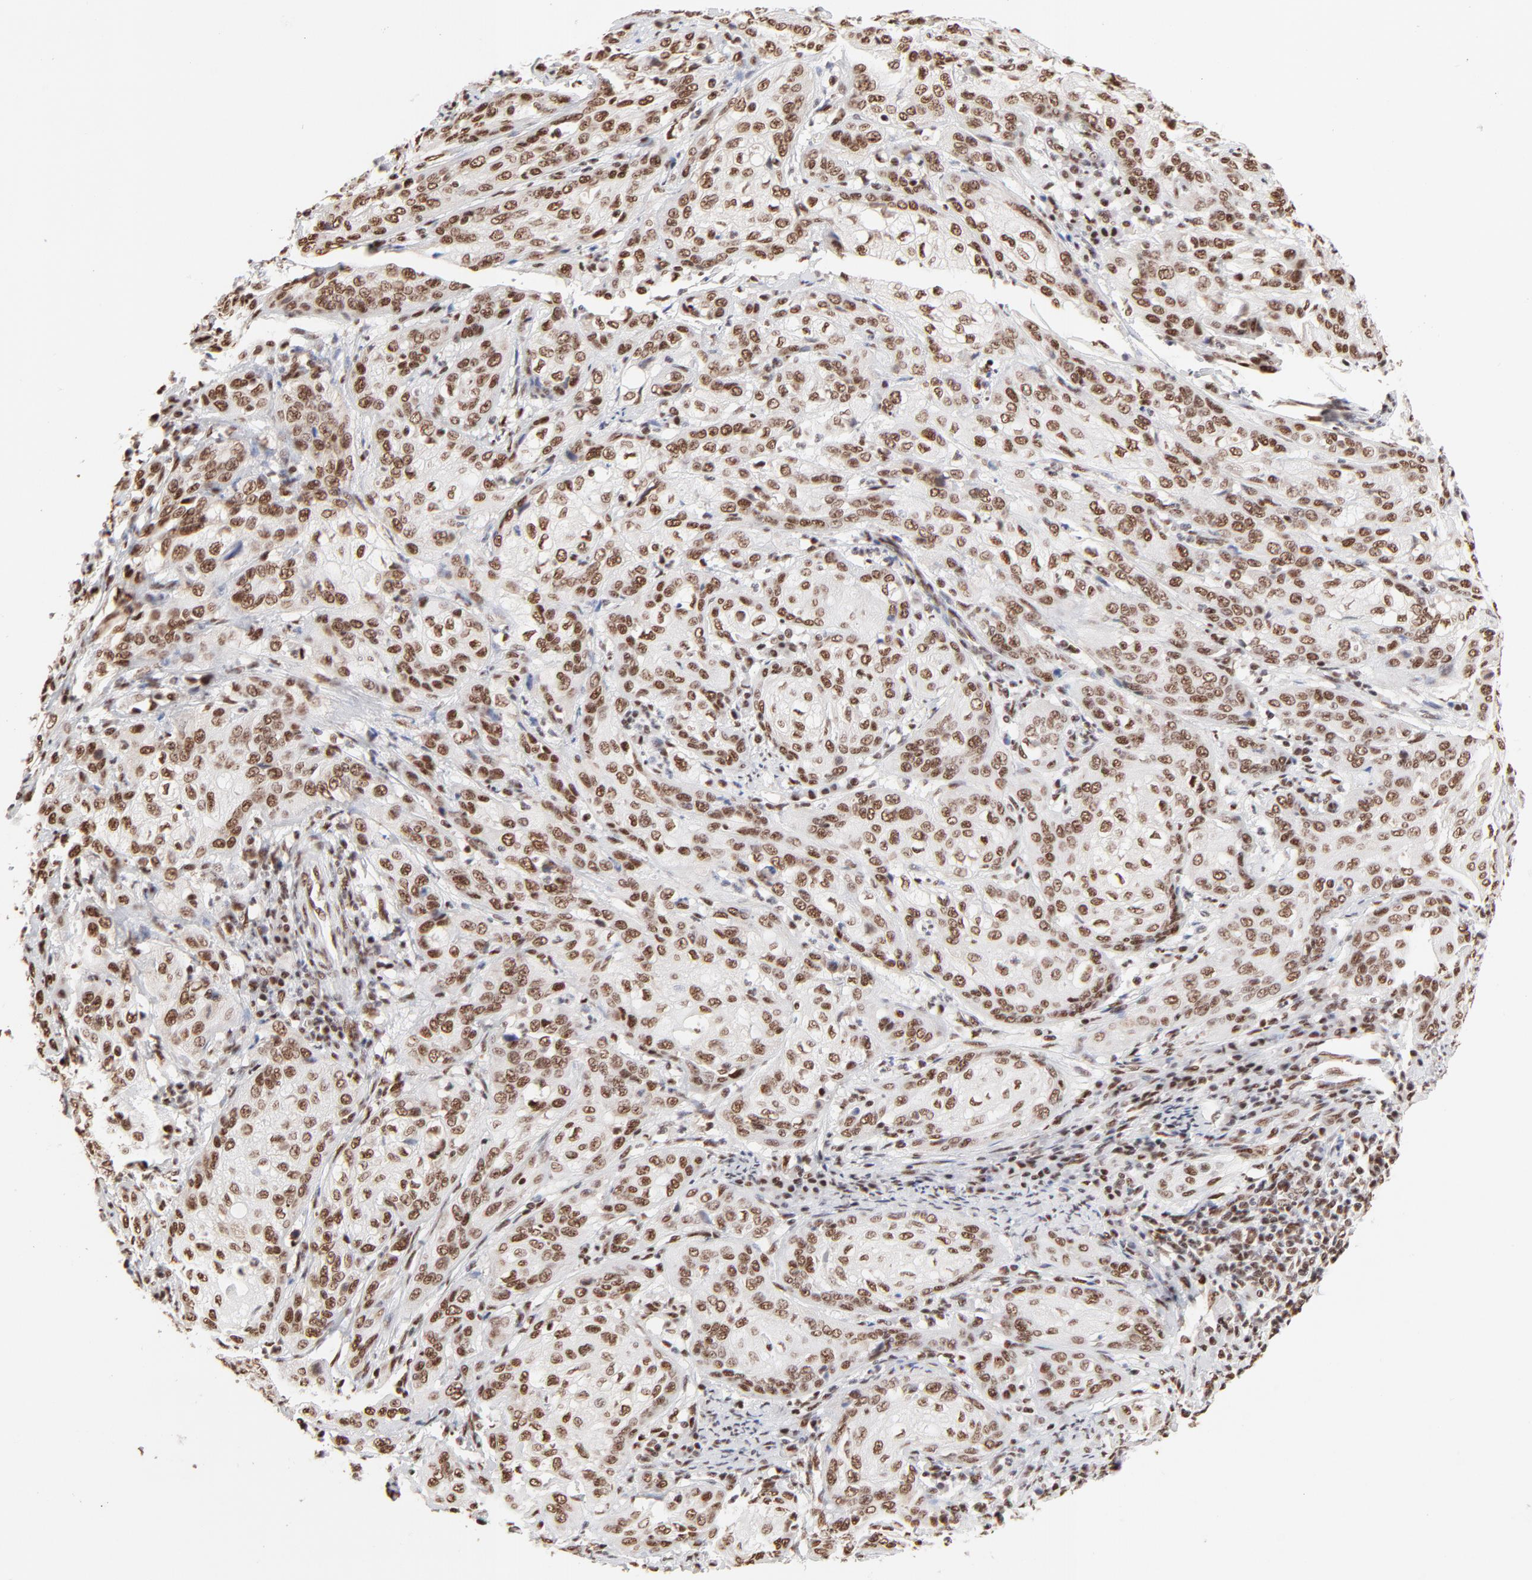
{"staining": {"intensity": "strong", "quantity": ">75%", "location": "nuclear"}, "tissue": "cervical cancer", "cell_type": "Tumor cells", "image_type": "cancer", "snomed": [{"axis": "morphology", "description": "Squamous cell carcinoma, NOS"}, {"axis": "topography", "description": "Cervix"}], "caption": "Immunohistochemical staining of cervical squamous cell carcinoma displays high levels of strong nuclear protein positivity in about >75% of tumor cells.", "gene": "TARDBP", "patient": {"sex": "female", "age": 41}}